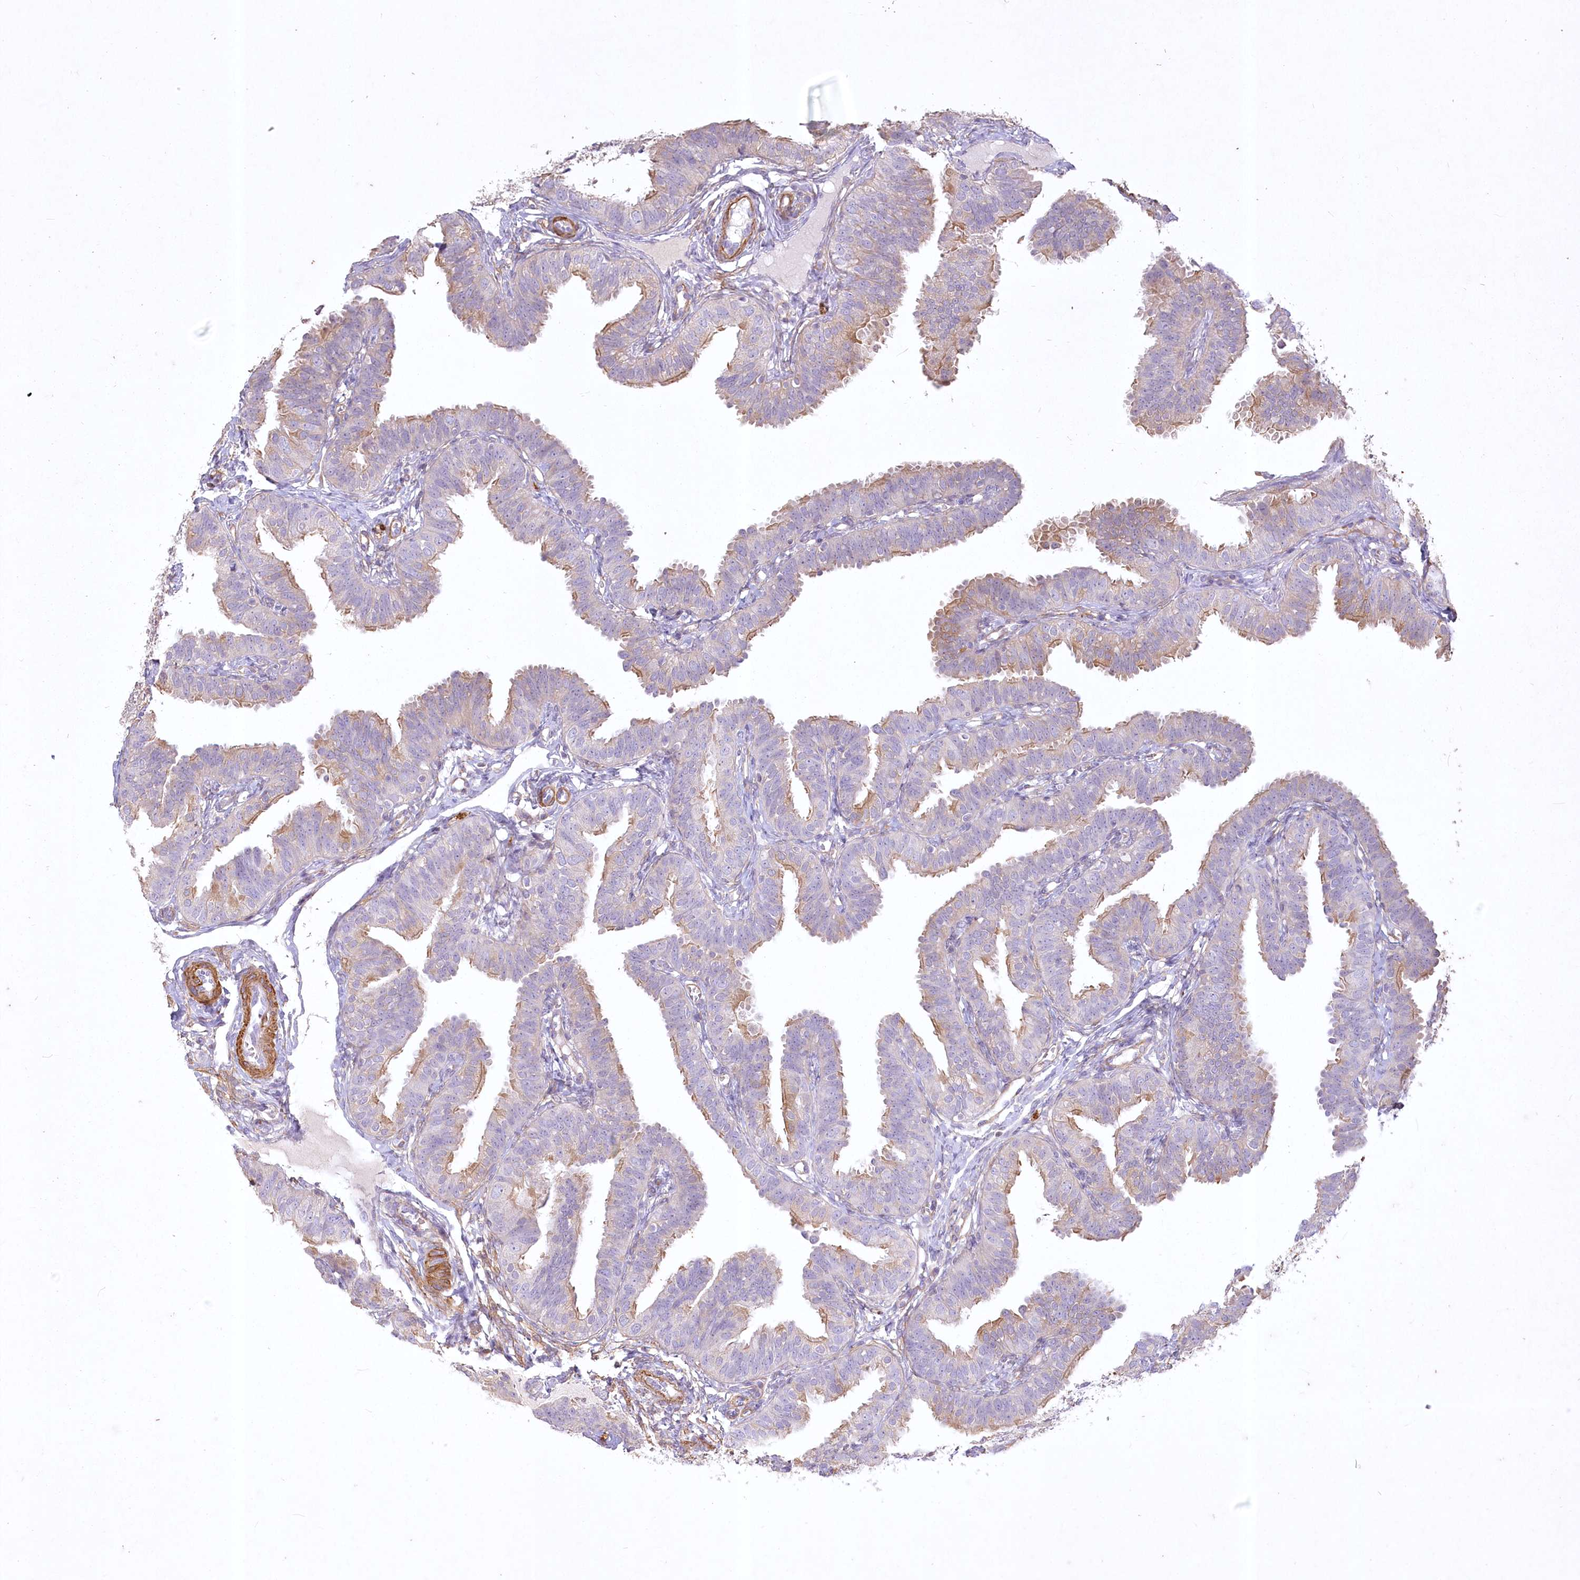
{"staining": {"intensity": "weak", "quantity": "25%-75%", "location": "cytoplasmic/membranous"}, "tissue": "fallopian tube", "cell_type": "Glandular cells", "image_type": "normal", "snomed": [{"axis": "morphology", "description": "Normal tissue, NOS"}, {"axis": "topography", "description": "Fallopian tube"}], "caption": "The image shows immunohistochemical staining of benign fallopian tube. There is weak cytoplasmic/membranous staining is identified in about 25%-75% of glandular cells. (DAB = brown stain, brightfield microscopy at high magnification).", "gene": "INPP4B", "patient": {"sex": "female", "age": 35}}